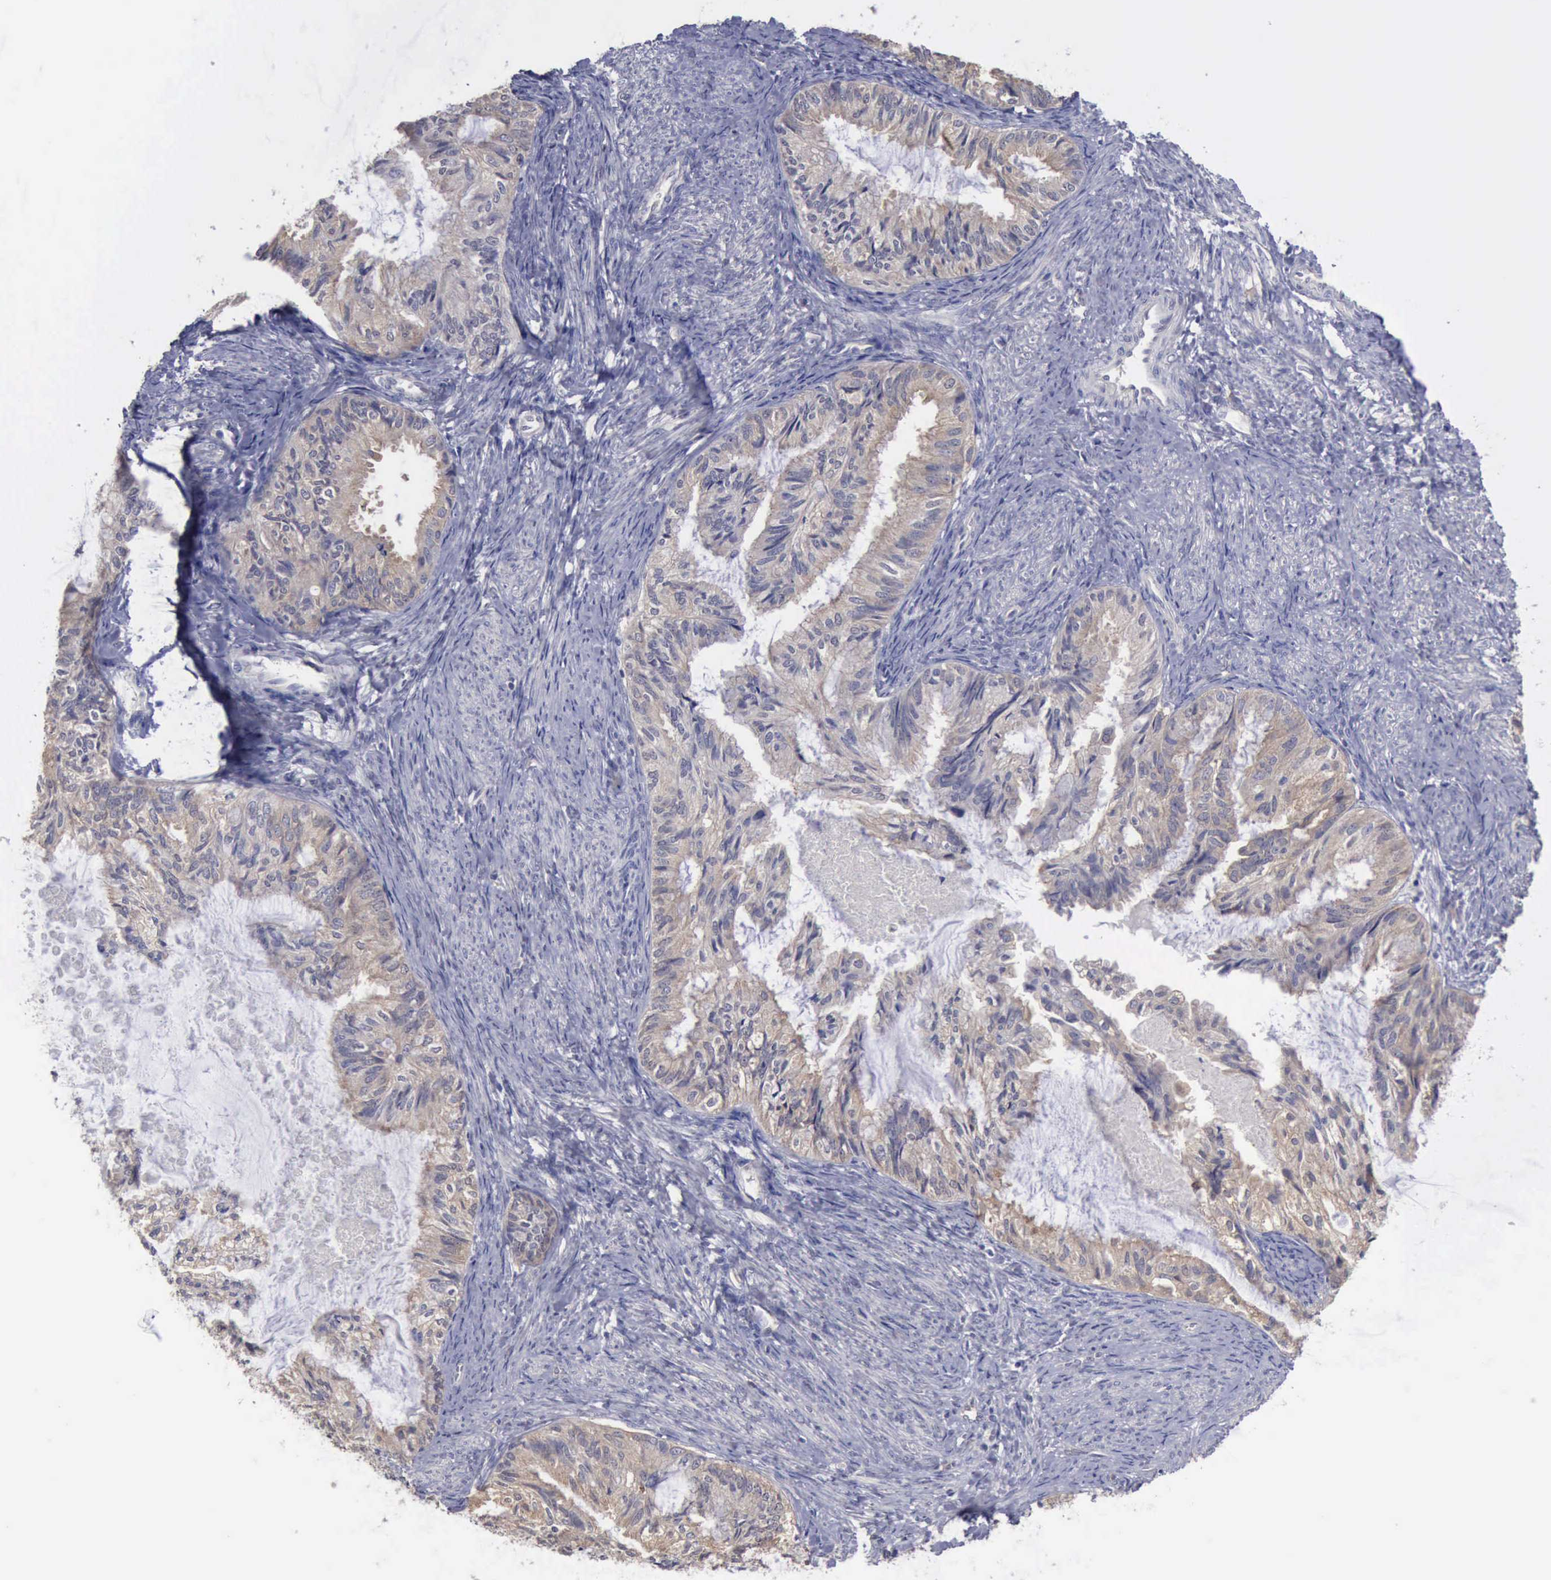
{"staining": {"intensity": "weak", "quantity": "<25%", "location": "cytoplasmic/membranous"}, "tissue": "endometrial cancer", "cell_type": "Tumor cells", "image_type": "cancer", "snomed": [{"axis": "morphology", "description": "Adenocarcinoma, NOS"}, {"axis": "topography", "description": "Endometrium"}], "caption": "Endometrial adenocarcinoma was stained to show a protein in brown. There is no significant staining in tumor cells.", "gene": "PHKA1", "patient": {"sex": "female", "age": 86}}